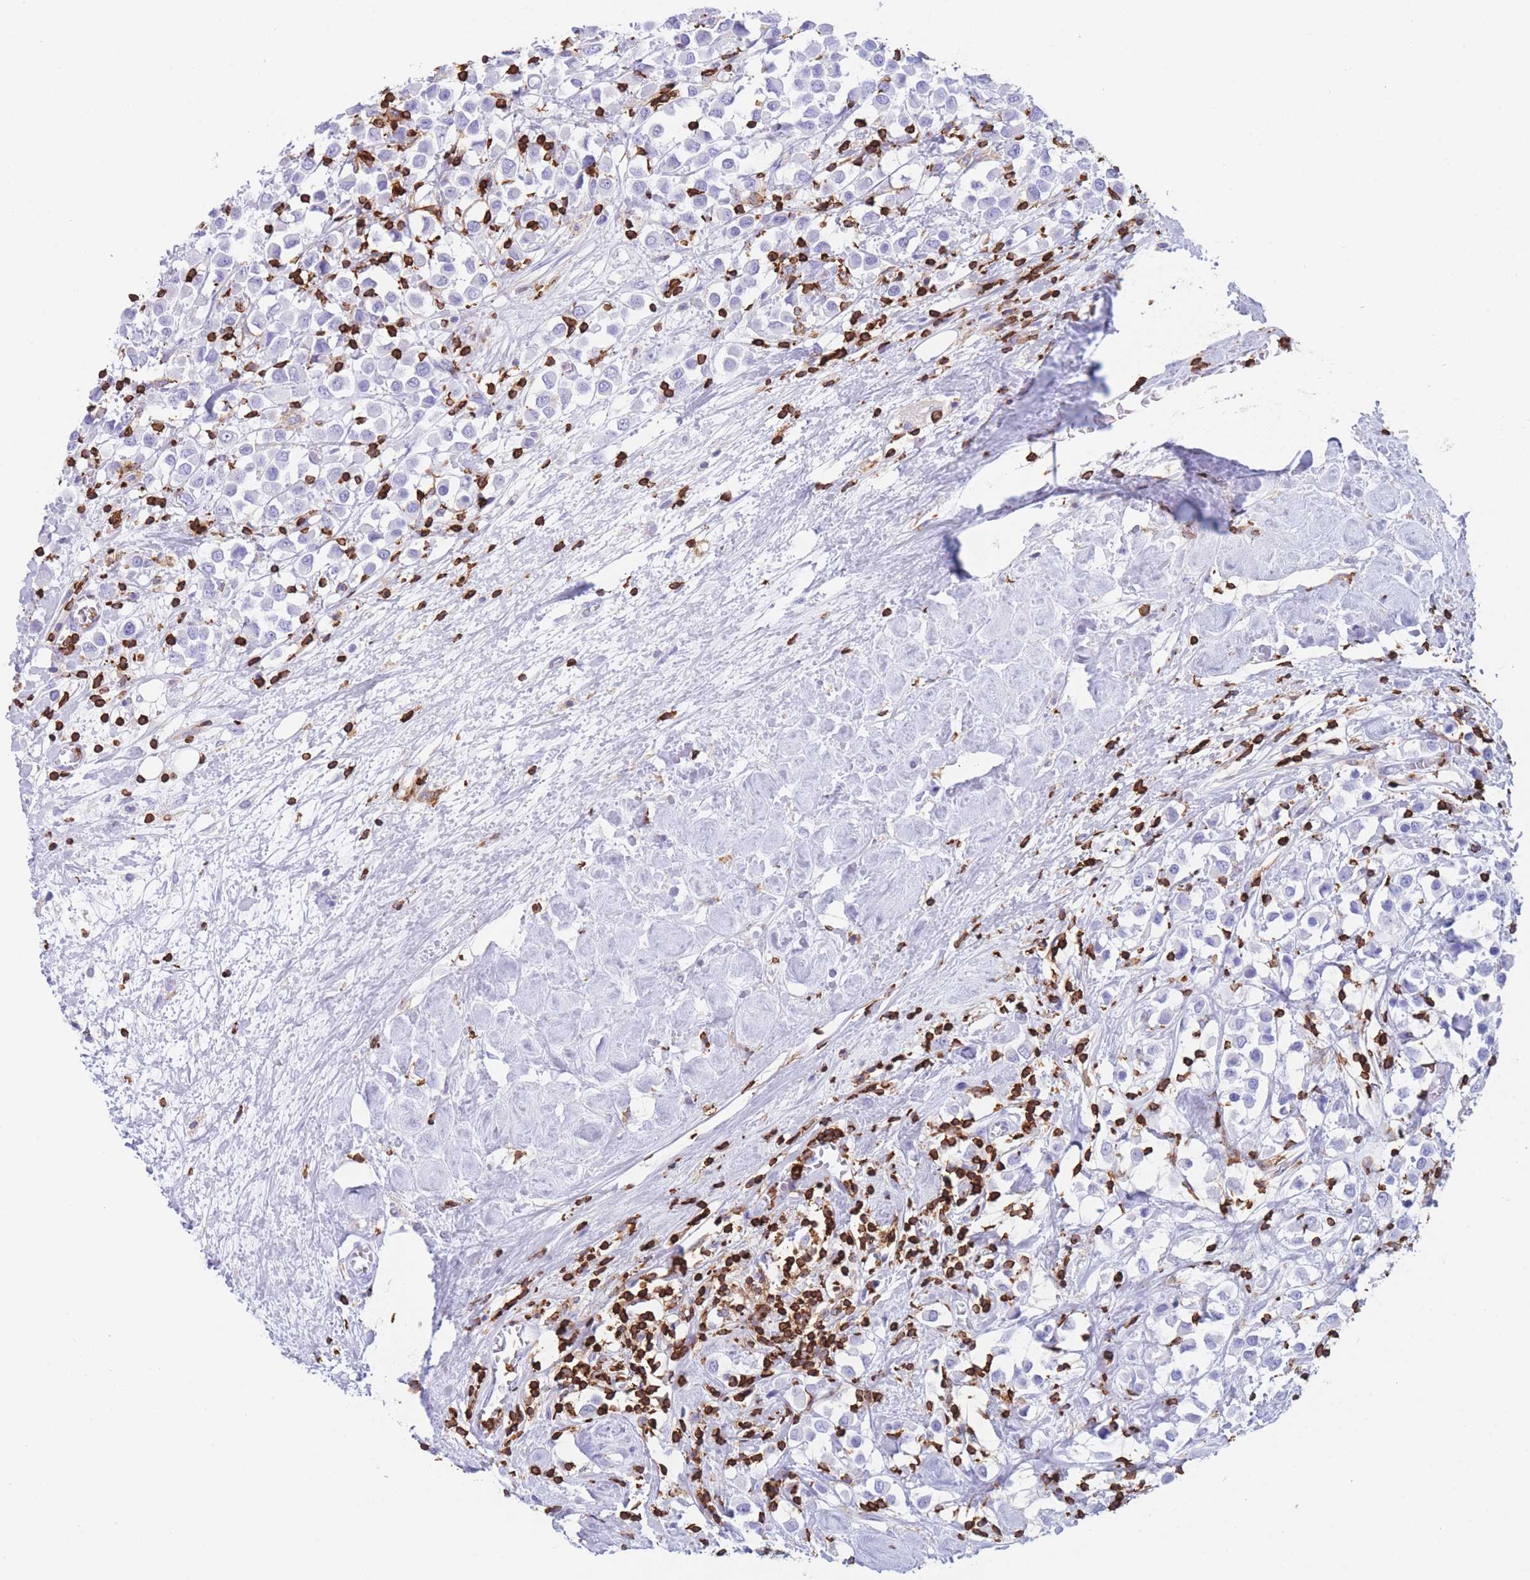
{"staining": {"intensity": "negative", "quantity": "none", "location": "none"}, "tissue": "breast cancer", "cell_type": "Tumor cells", "image_type": "cancer", "snomed": [{"axis": "morphology", "description": "Duct carcinoma"}, {"axis": "topography", "description": "Breast"}], "caption": "High magnification brightfield microscopy of intraductal carcinoma (breast) stained with DAB (3,3'-diaminobenzidine) (brown) and counterstained with hematoxylin (blue): tumor cells show no significant positivity.", "gene": "CORO1A", "patient": {"sex": "female", "age": 61}}